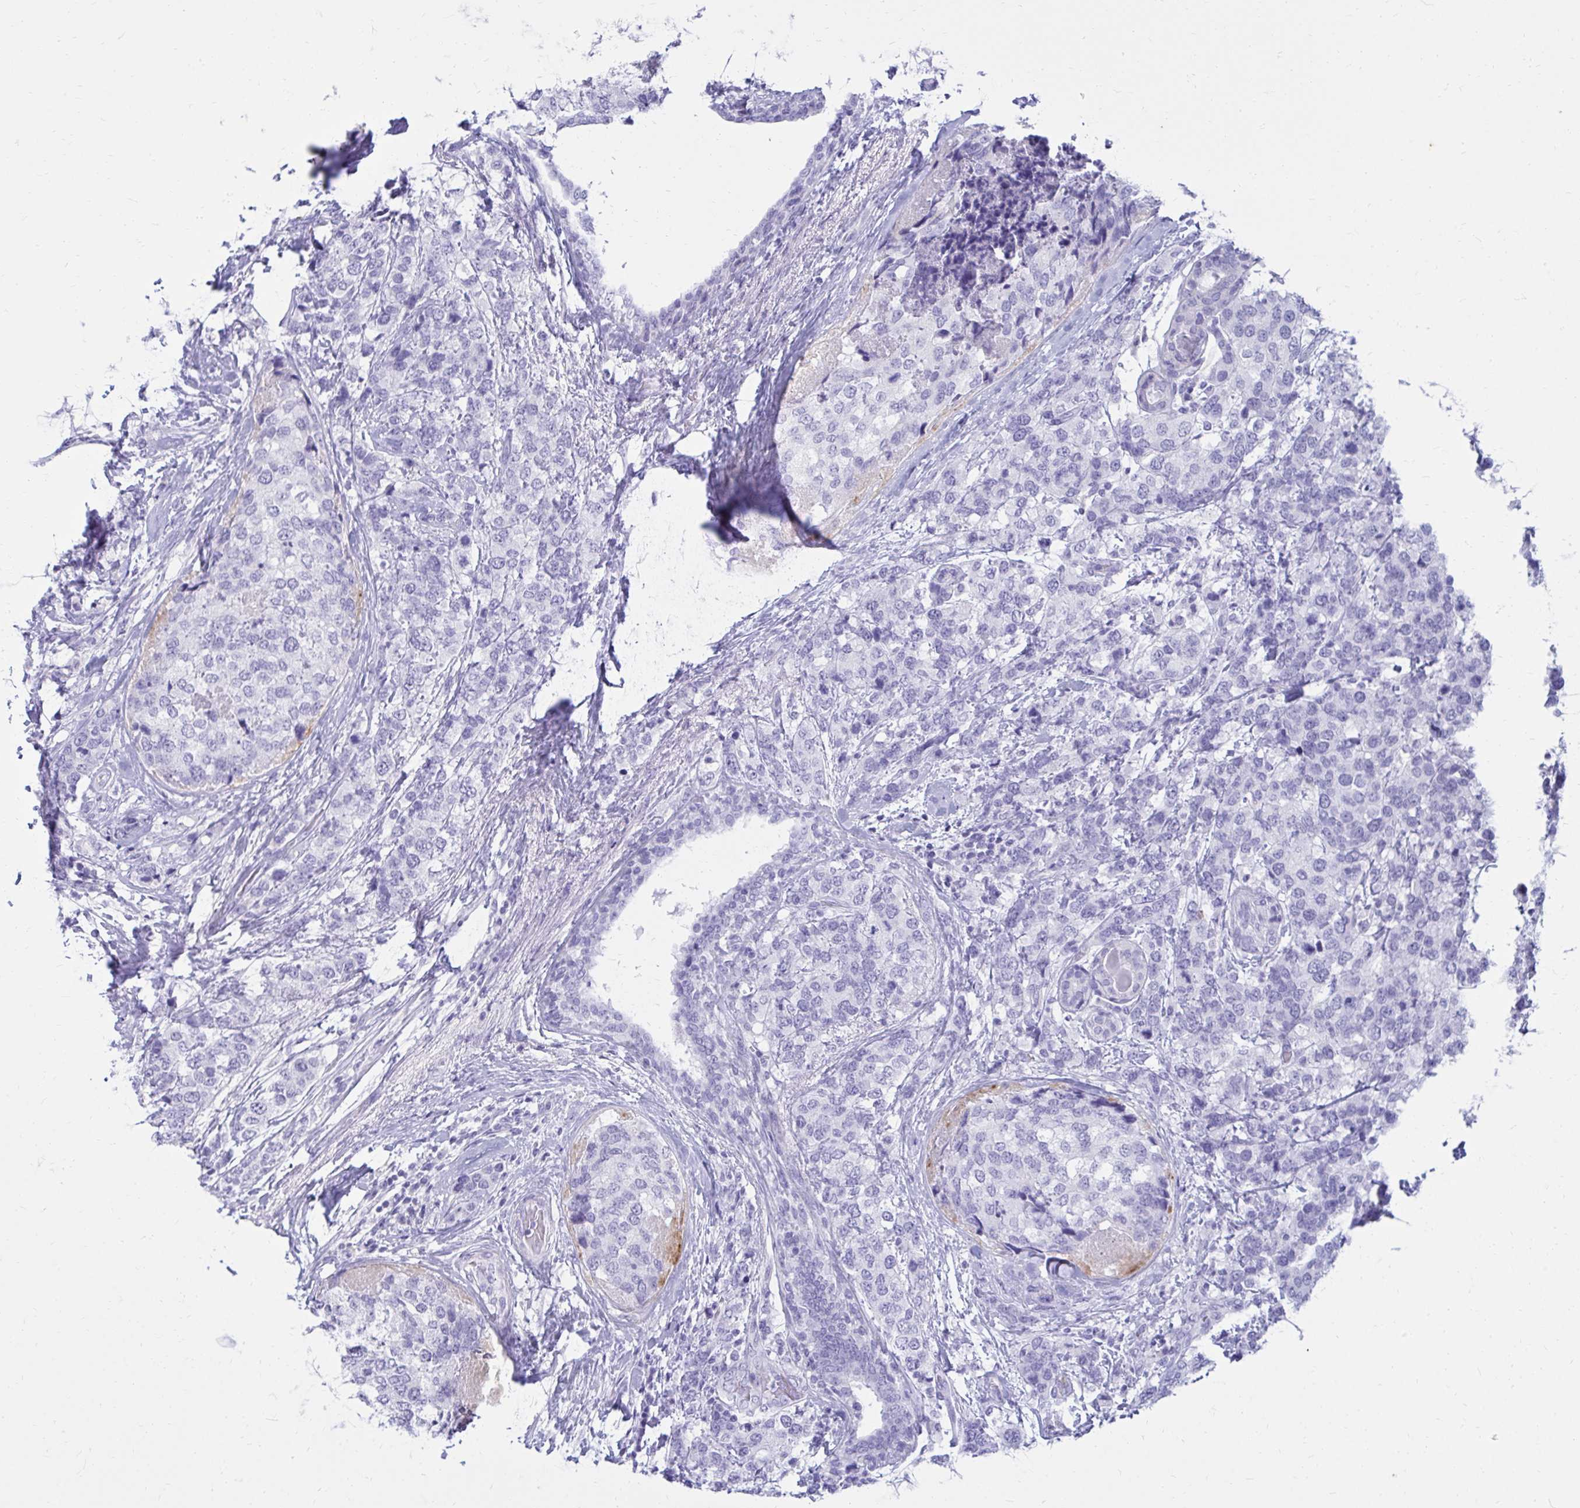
{"staining": {"intensity": "negative", "quantity": "none", "location": "none"}, "tissue": "breast cancer", "cell_type": "Tumor cells", "image_type": "cancer", "snomed": [{"axis": "morphology", "description": "Lobular carcinoma"}, {"axis": "topography", "description": "Breast"}], "caption": "A photomicrograph of lobular carcinoma (breast) stained for a protein displays no brown staining in tumor cells.", "gene": "NANOGNB", "patient": {"sex": "female", "age": 59}}